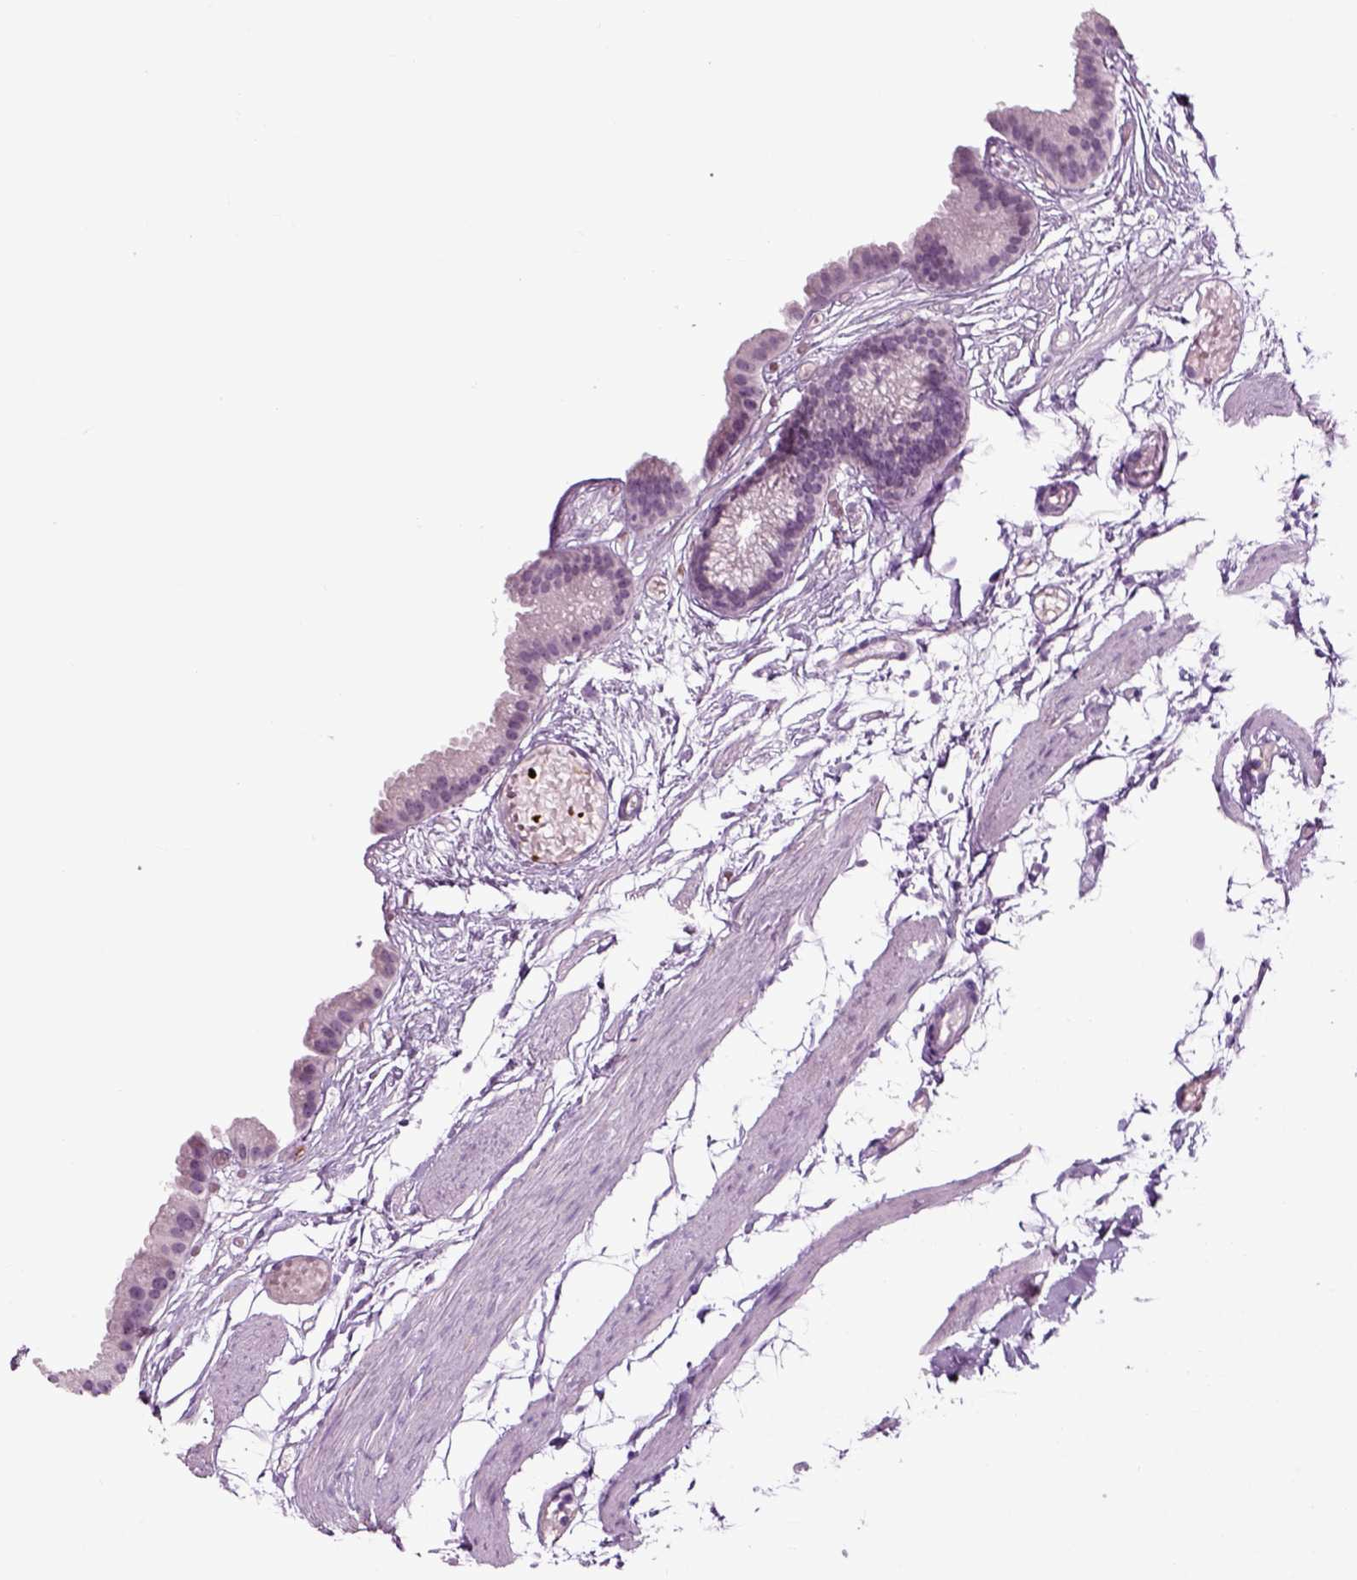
{"staining": {"intensity": "negative", "quantity": "none", "location": "none"}, "tissue": "gallbladder", "cell_type": "Glandular cells", "image_type": "normal", "snomed": [{"axis": "morphology", "description": "Normal tissue, NOS"}, {"axis": "topography", "description": "Gallbladder"}], "caption": "This is an immunohistochemistry (IHC) image of benign human gallbladder. There is no expression in glandular cells.", "gene": "SPATA17", "patient": {"sex": "female", "age": 45}}